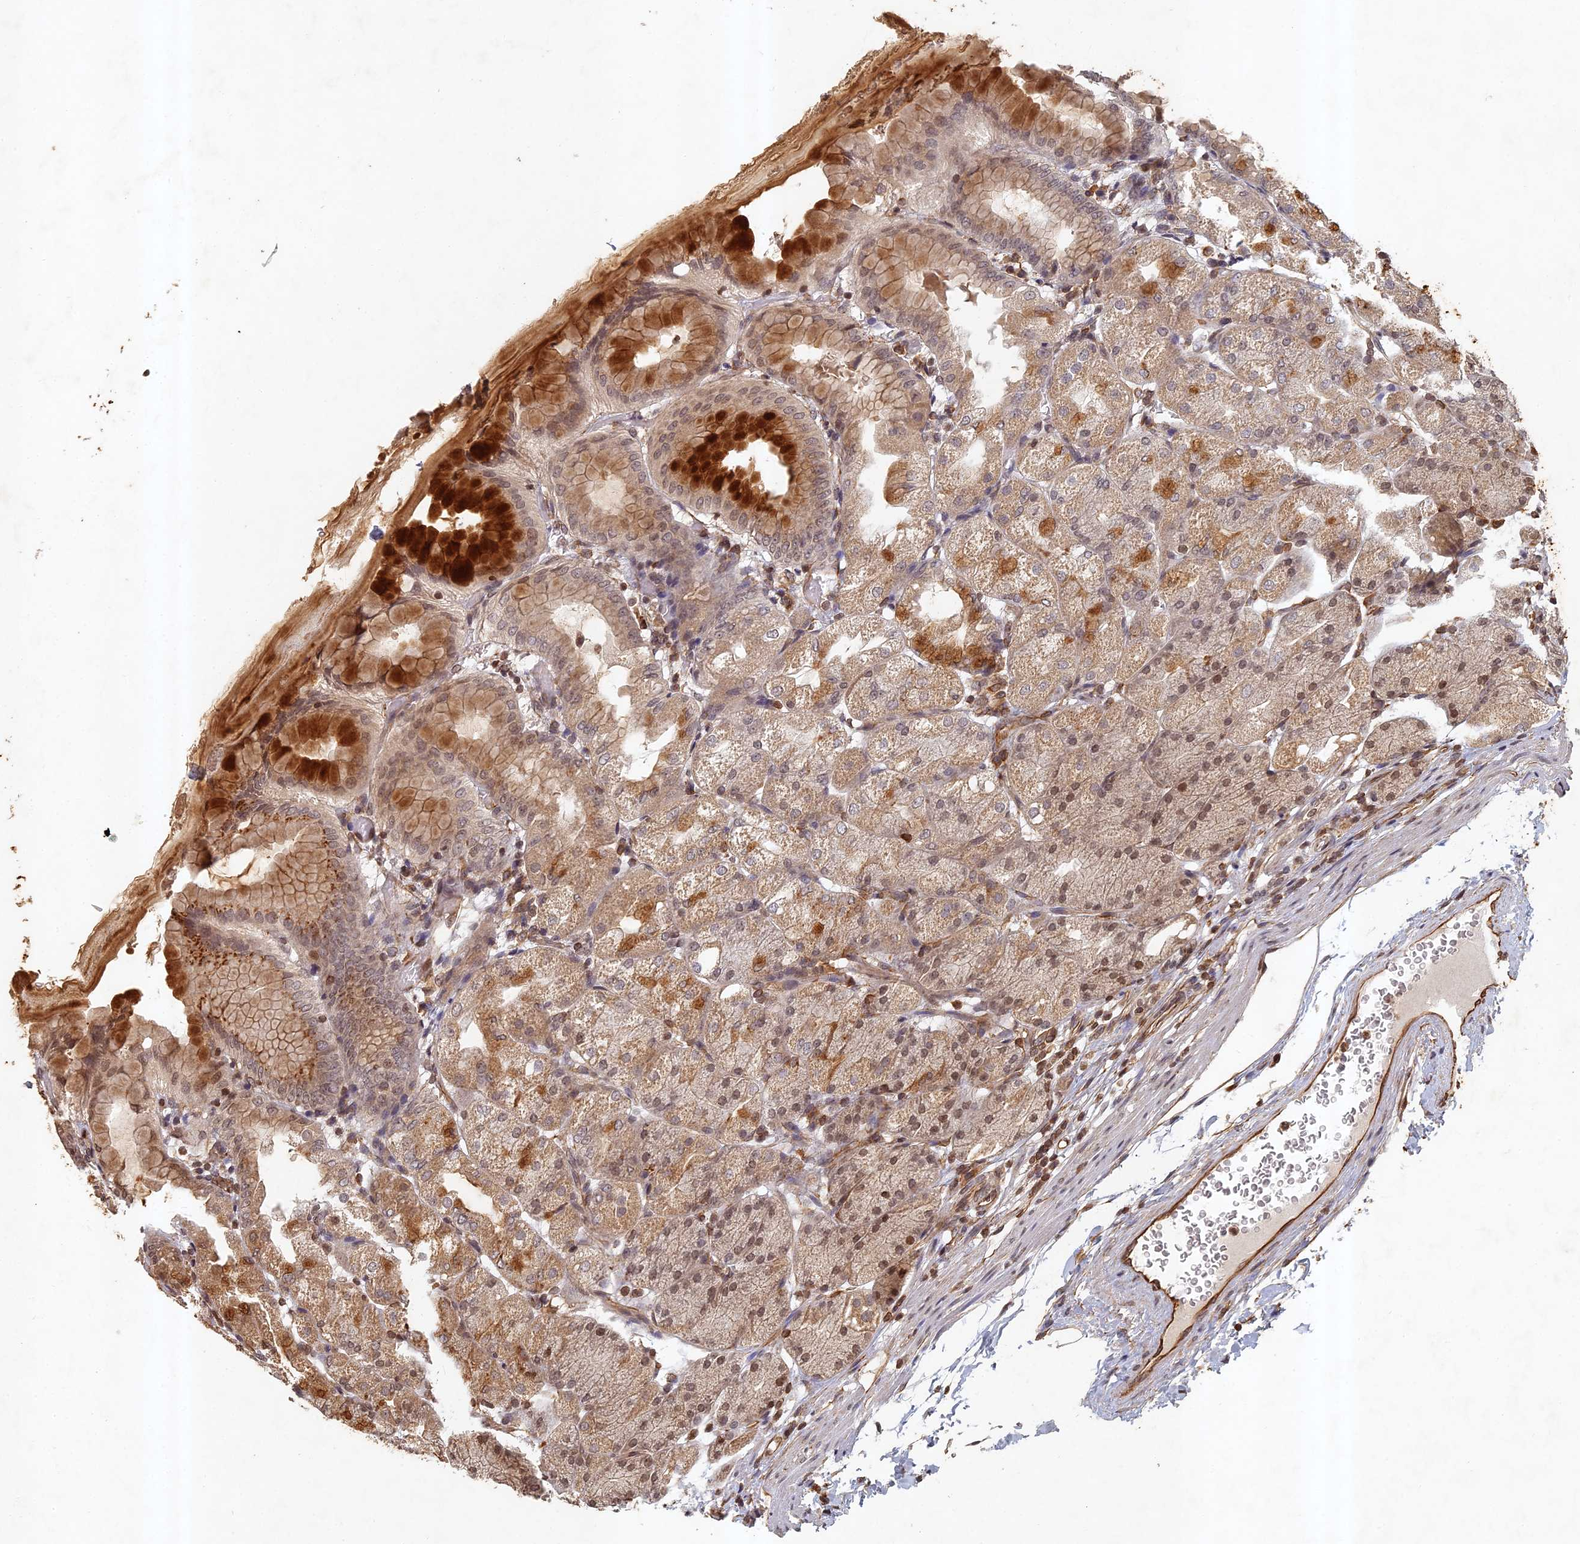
{"staining": {"intensity": "strong", "quantity": "25%-75%", "location": "cytoplasmic/membranous"}, "tissue": "stomach", "cell_type": "Glandular cells", "image_type": "normal", "snomed": [{"axis": "morphology", "description": "Normal tissue, NOS"}, {"axis": "topography", "description": "Stomach, upper"}, {"axis": "topography", "description": "Stomach, lower"}], "caption": "Stomach was stained to show a protein in brown. There is high levels of strong cytoplasmic/membranous positivity in about 25%-75% of glandular cells. The protein of interest is stained brown, and the nuclei are stained in blue (DAB IHC with brightfield microscopy, high magnification).", "gene": "ABCB10", "patient": {"sex": "male", "age": 62}}